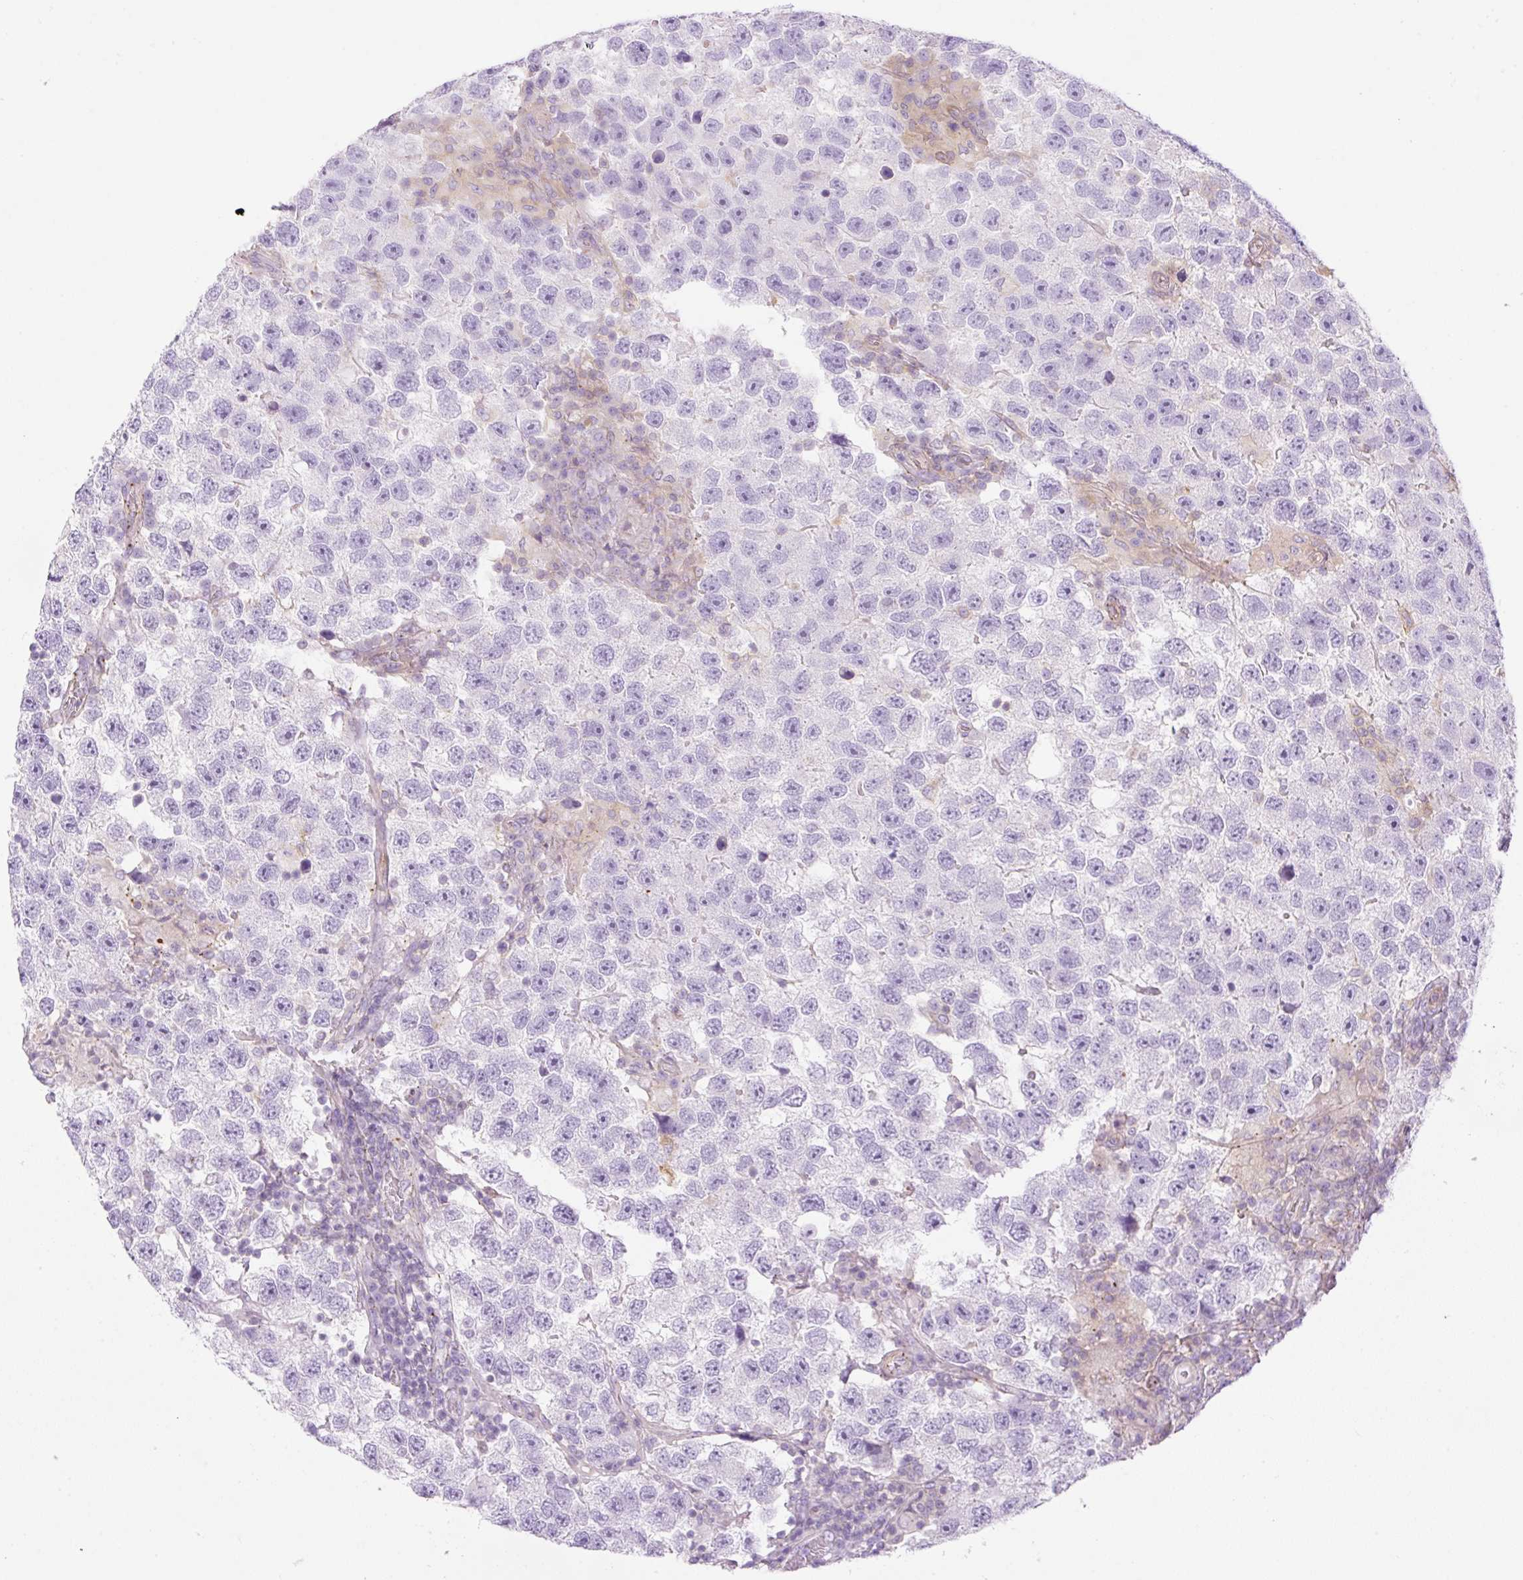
{"staining": {"intensity": "negative", "quantity": "none", "location": "none"}, "tissue": "testis cancer", "cell_type": "Tumor cells", "image_type": "cancer", "snomed": [{"axis": "morphology", "description": "Seminoma, NOS"}, {"axis": "topography", "description": "Testis"}], "caption": "Testis cancer was stained to show a protein in brown. There is no significant expression in tumor cells. (DAB IHC with hematoxylin counter stain).", "gene": "EHD3", "patient": {"sex": "male", "age": 26}}